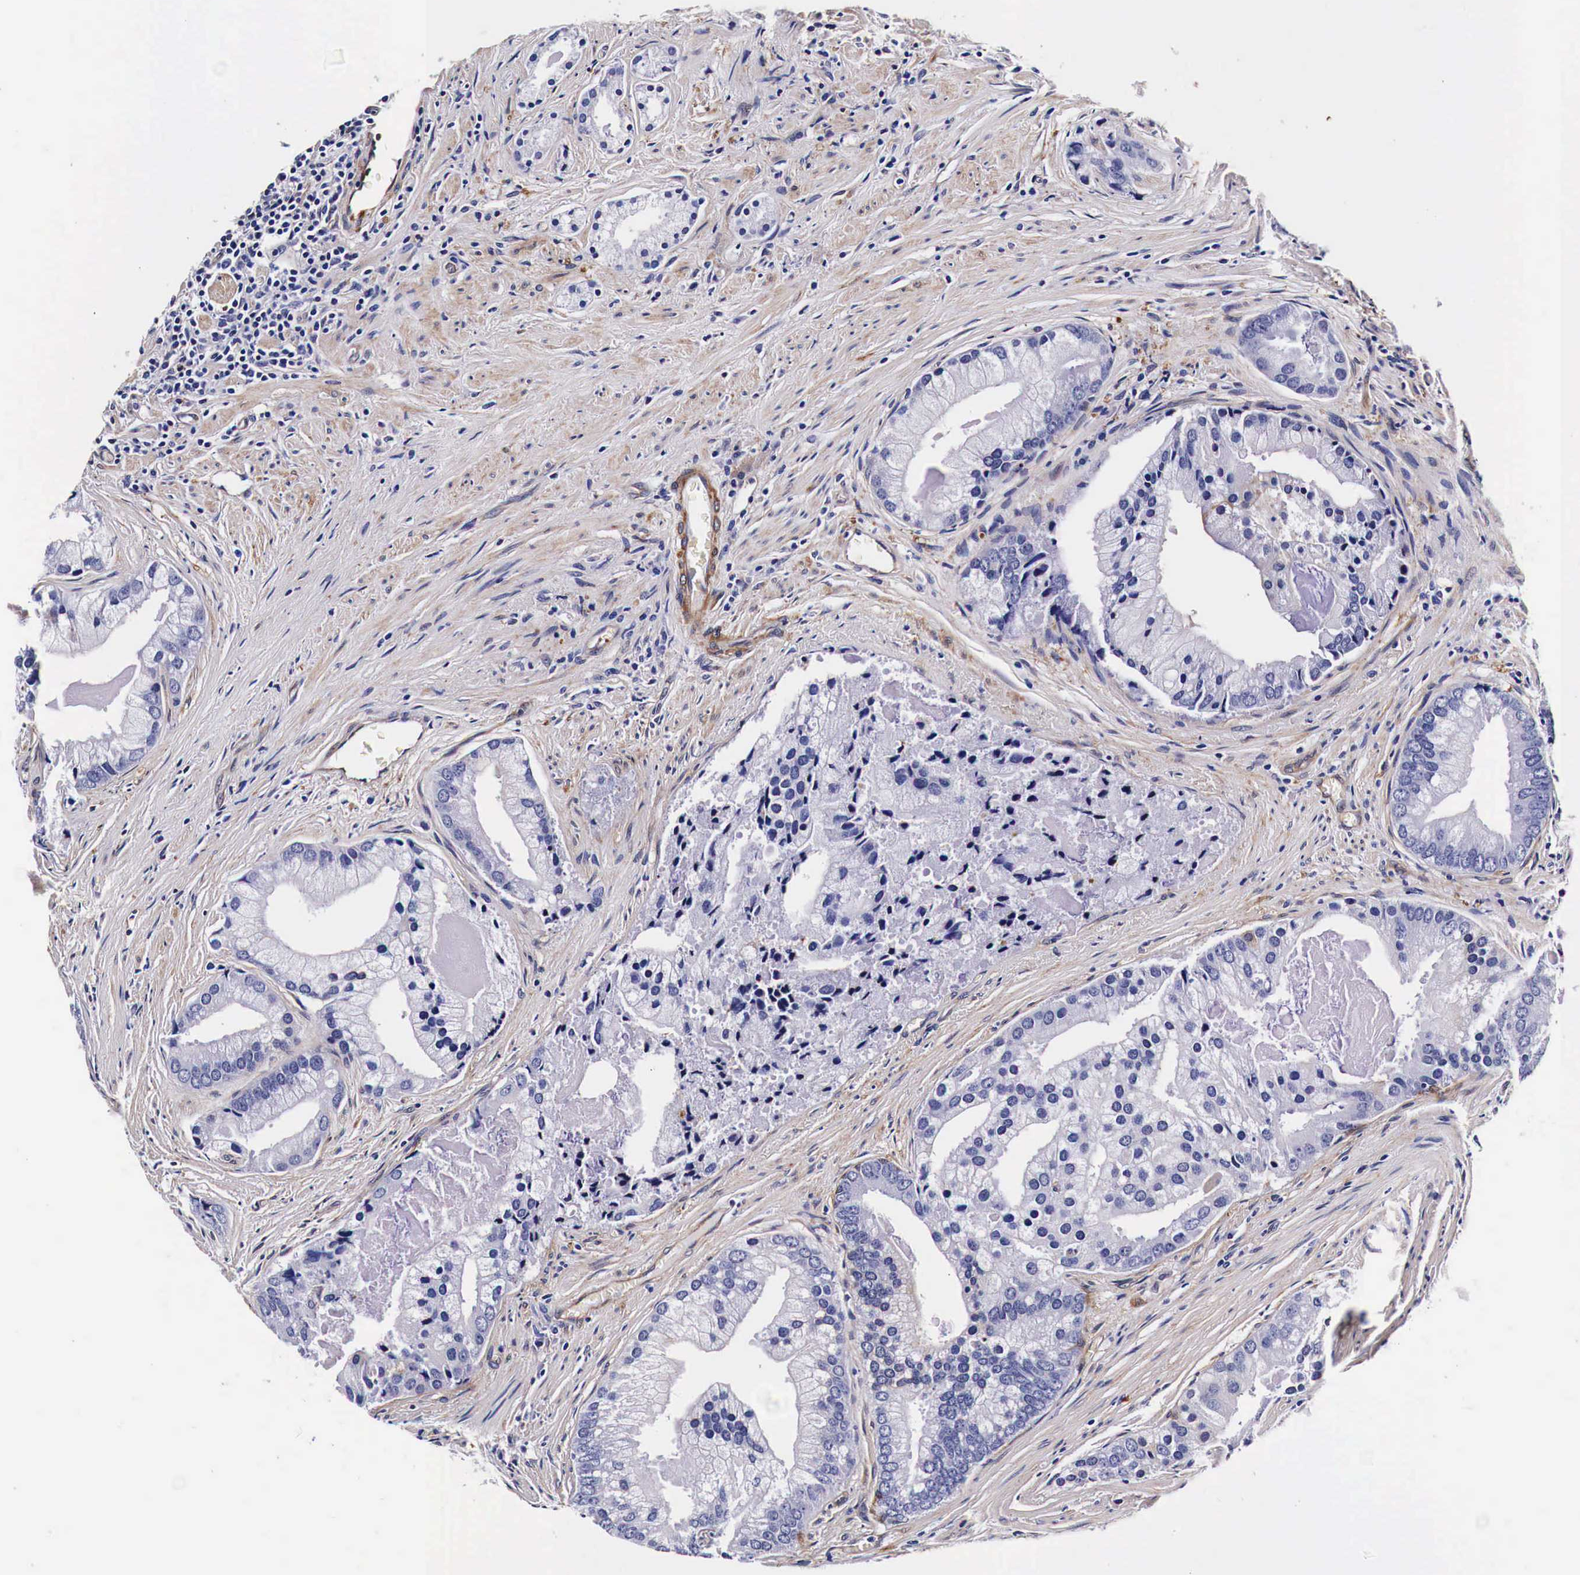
{"staining": {"intensity": "negative", "quantity": "none", "location": "none"}, "tissue": "prostate cancer", "cell_type": "Tumor cells", "image_type": "cancer", "snomed": [{"axis": "morphology", "description": "Adenocarcinoma, Low grade"}, {"axis": "topography", "description": "Prostate"}], "caption": "Photomicrograph shows no protein positivity in tumor cells of prostate low-grade adenocarcinoma tissue.", "gene": "HSPB1", "patient": {"sex": "male", "age": 71}}